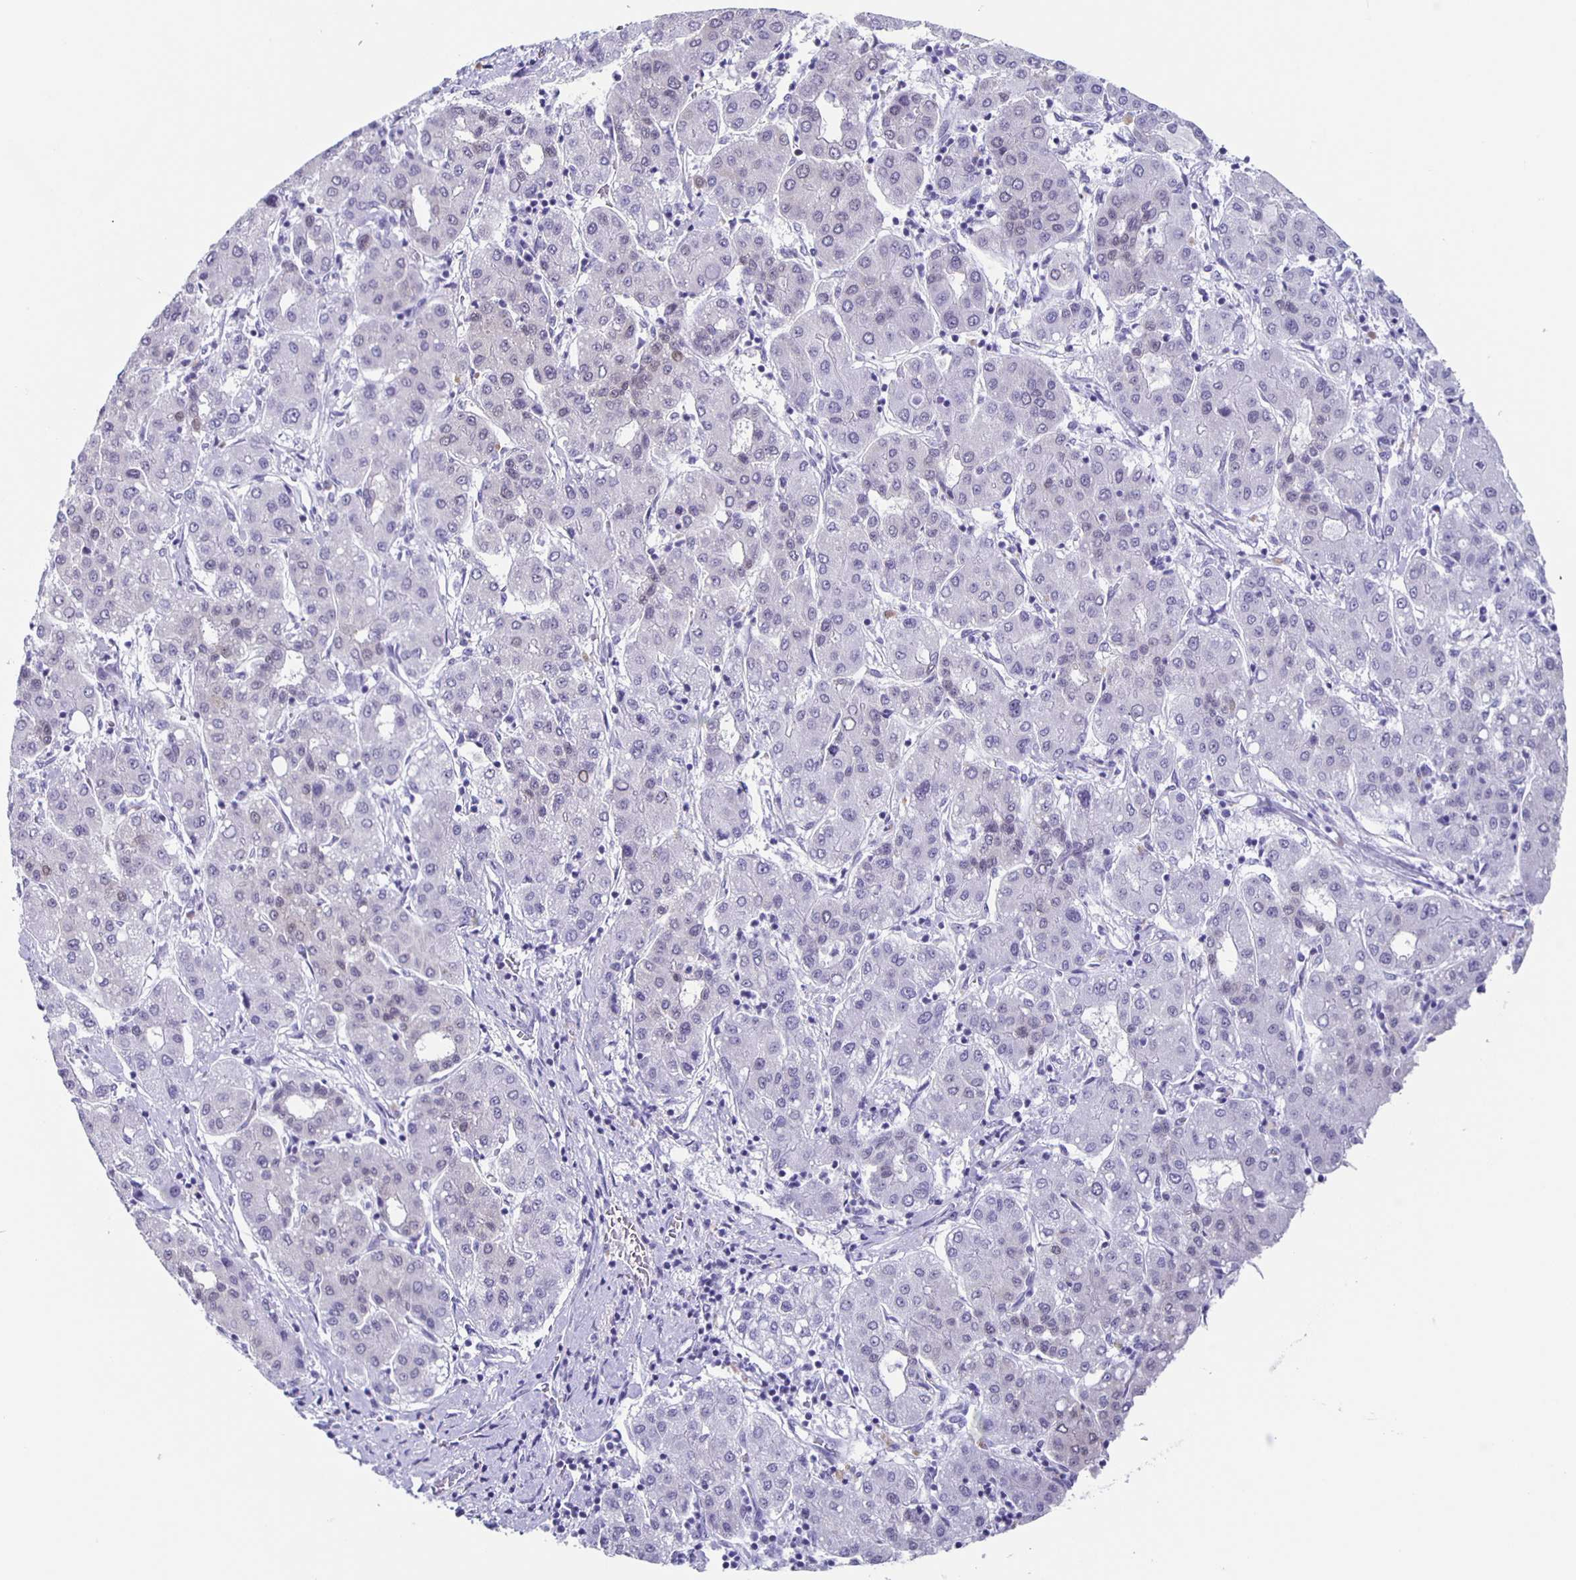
{"staining": {"intensity": "negative", "quantity": "none", "location": "none"}, "tissue": "liver cancer", "cell_type": "Tumor cells", "image_type": "cancer", "snomed": [{"axis": "morphology", "description": "Carcinoma, Hepatocellular, NOS"}, {"axis": "topography", "description": "Liver"}], "caption": "Tumor cells are negative for brown protein staining in liver cancer.", "gene": "TPPP", "patient": {"sex": "male", "age": 65}}